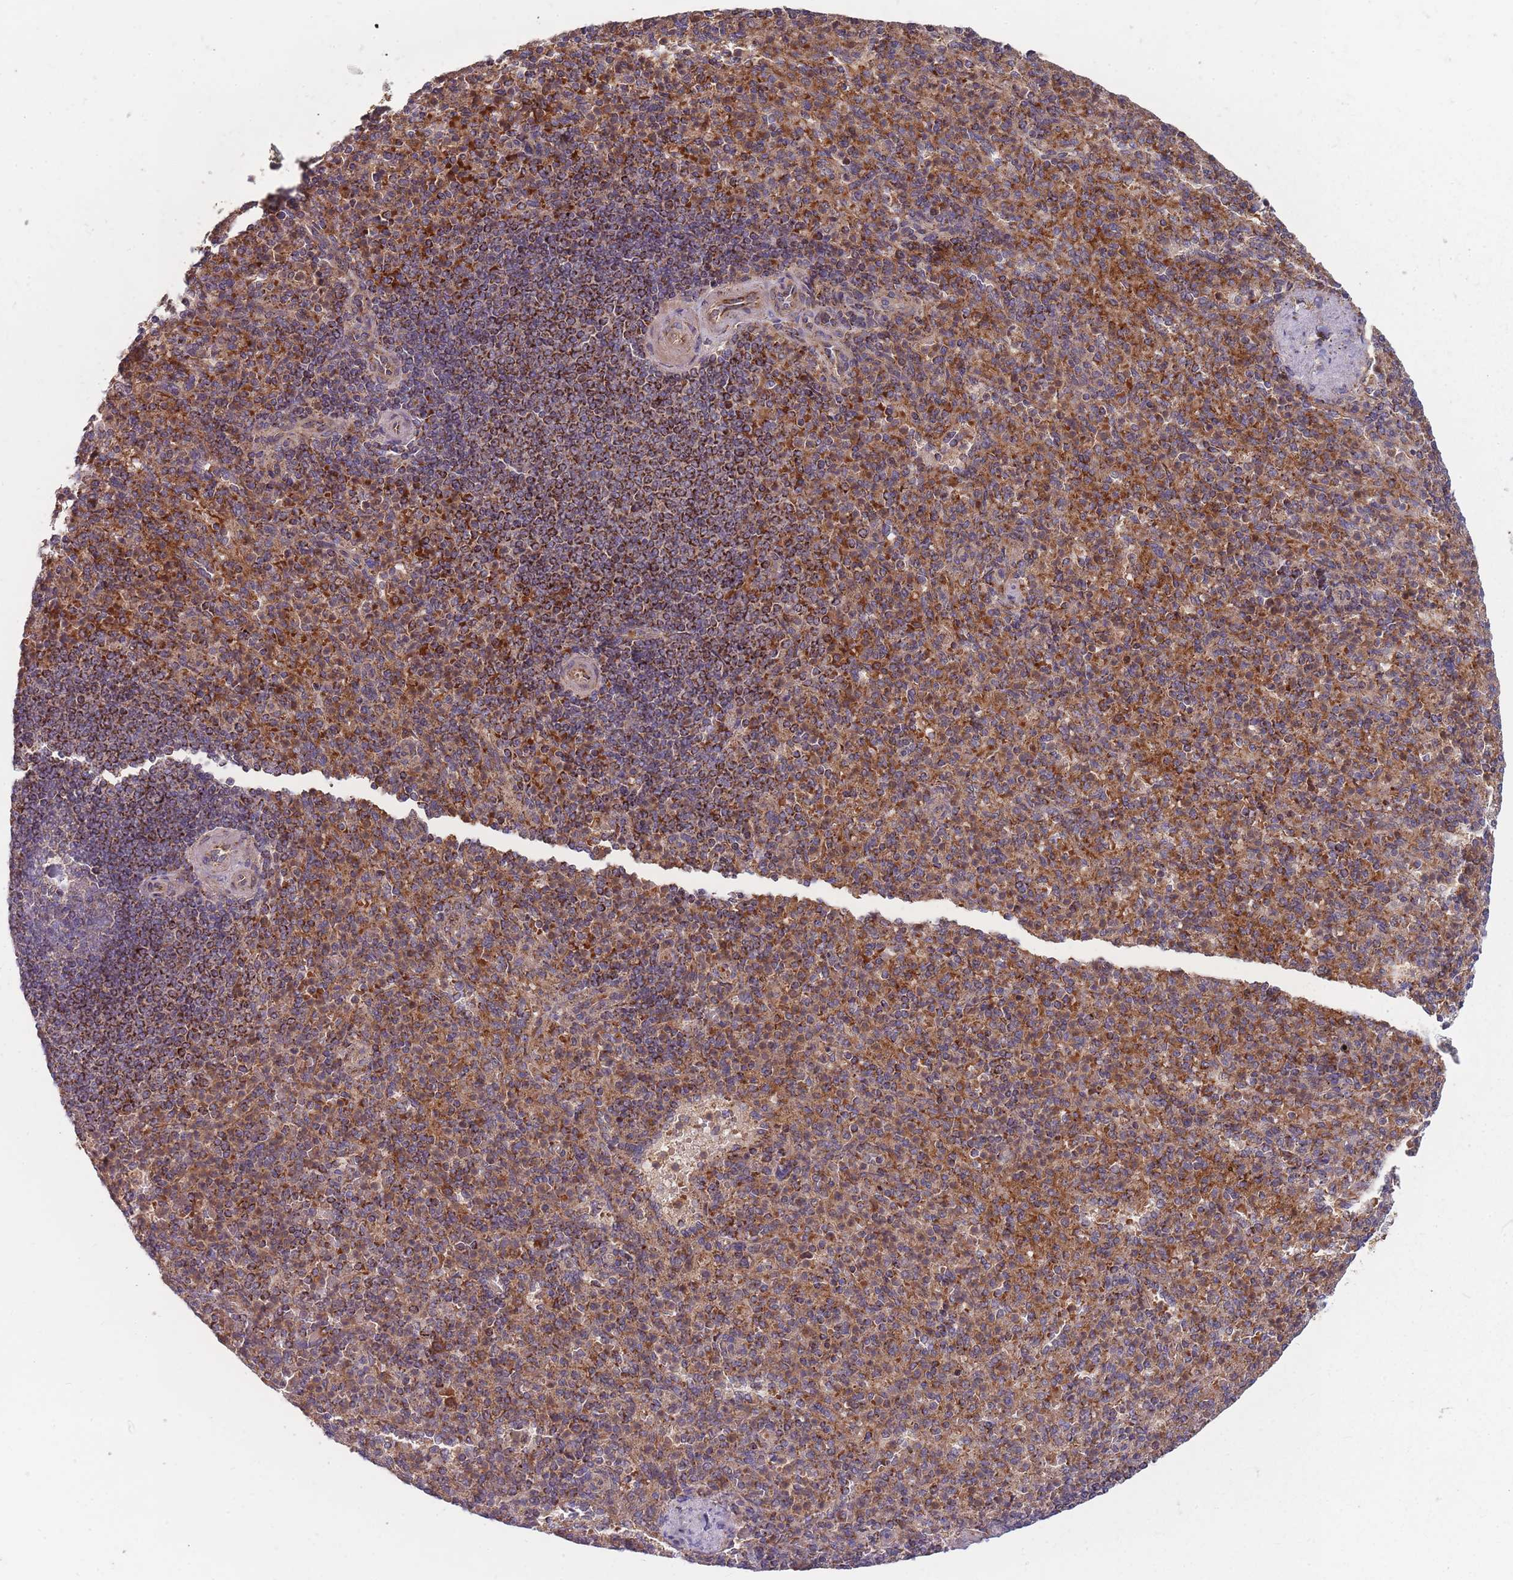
{"staining": {"intensity": "moderate", "quantity": "25%-75%", "location": "cytoplasmic/membranous"}, "tissue": "spleen", "cell_type": "Cells in red pulp", "image_type": "normal", "snomed": [{"axis": "morphology", "description": "Normal tissue, NOS"}, {"axis": "topography", "description": "Spleen"}], "caption": "Immunohistochemical staining of normal spleen displays 25%-75% levels of moderate cytoplasmic/membranous protein positivity in approximately 25%-75% of cells in red pulp. (brown staining indicates protein expression, while blue staining denotes nuclei).", "gene": "SLC35B4", "patient": {"sex": "female", "age": 74}}